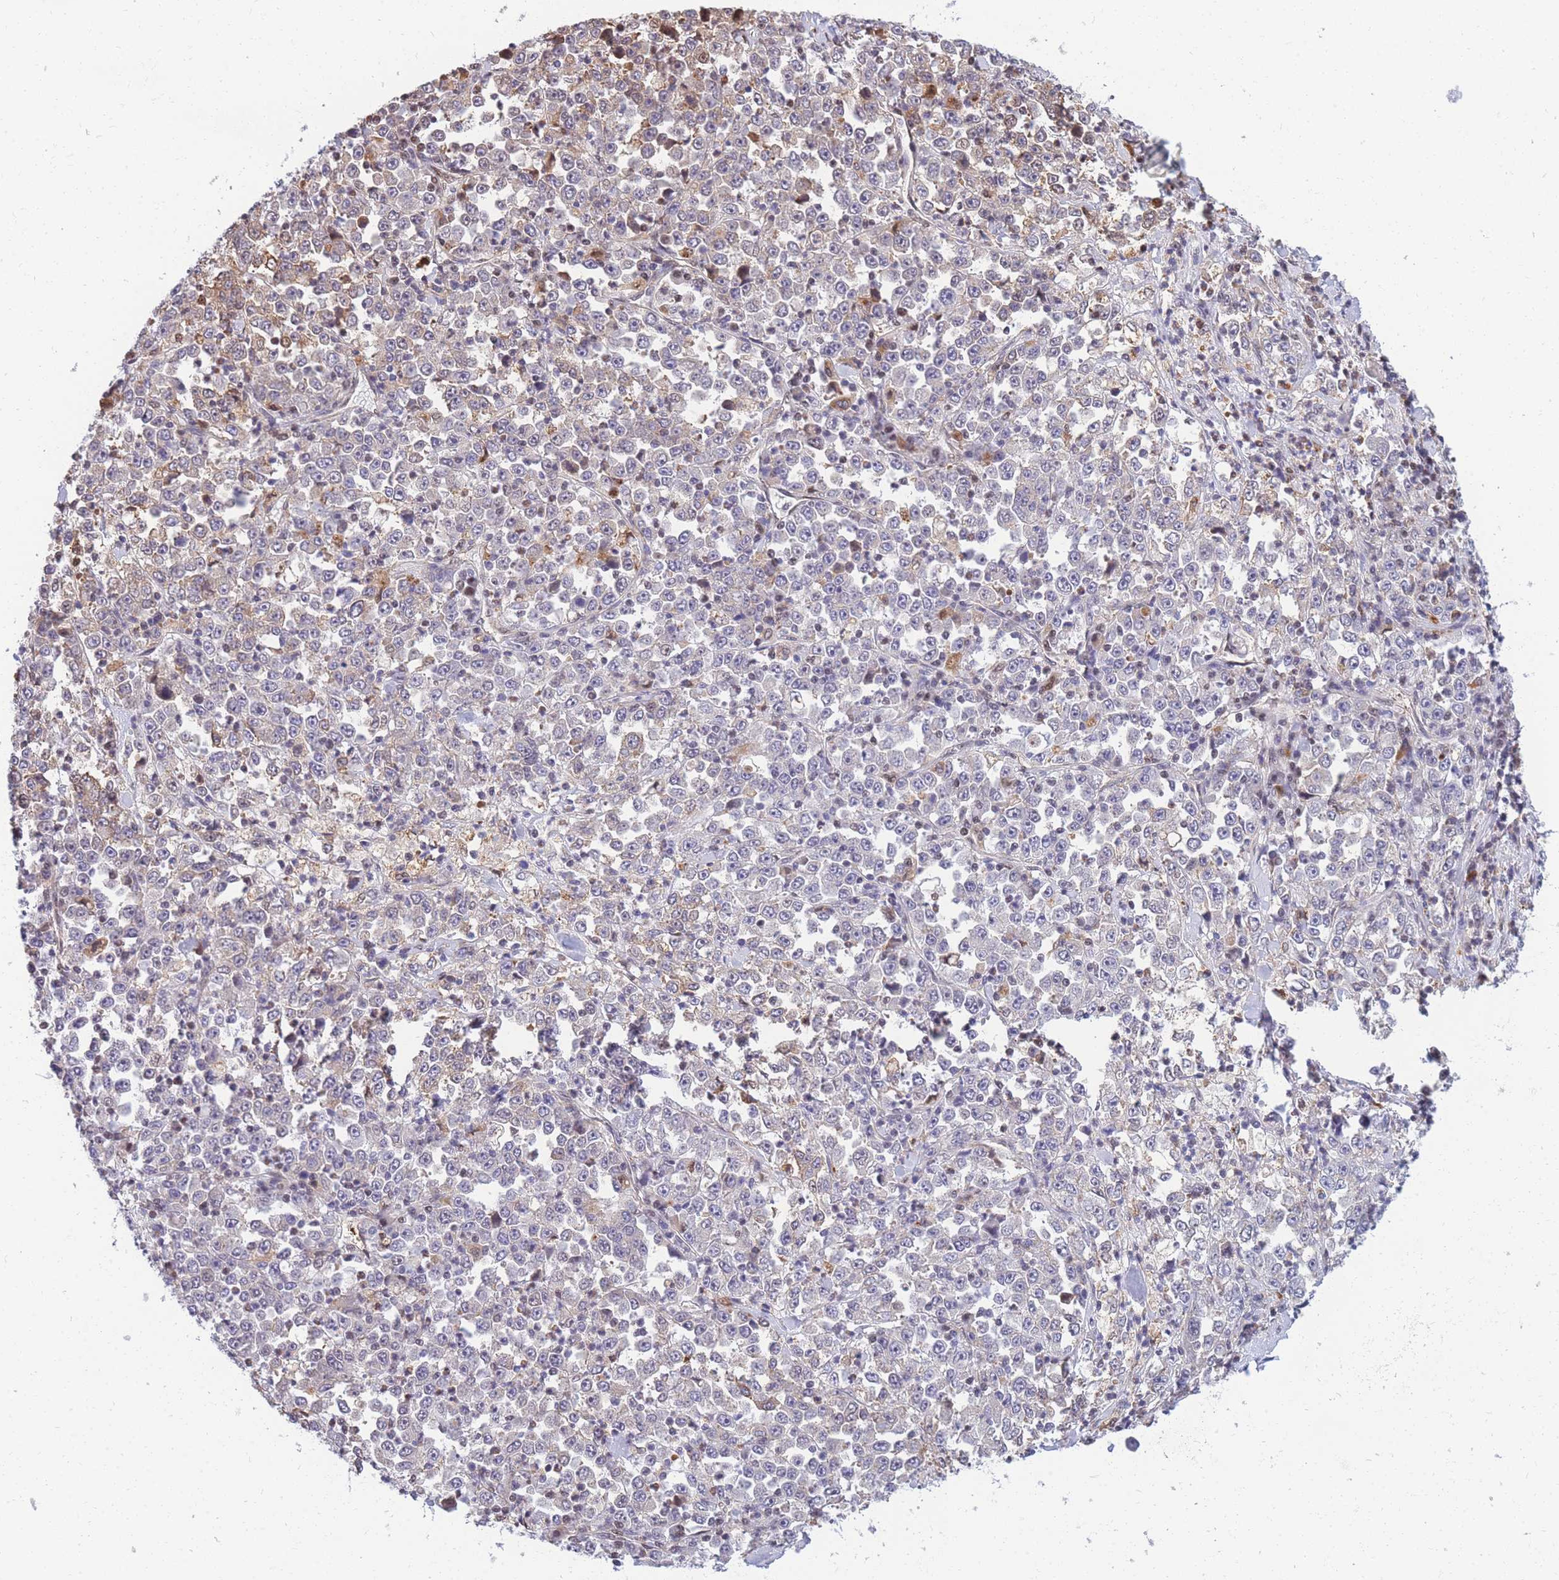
{"staining": {"intensity": "weak", "quantity": "<25%", "location": "cytoplasmic/membranous"}, "tissue": "stomach cancer", "cell_type": "Tumor cells", "image_type": "cancer", "snomed": [{"axis": "morphology", "description": "Normal tissue, NOS"}, {"axis": "morphology", "description": "Adenocarcinoma, NOS"}, {"axis": "topography", "description": "Stomach, upper"}, {"axis": "topography", "description": "Stomach"}], "caption": "This is an IHC histopathology image of adenocarcinoma (stomach). There is no expression in tumor cells.", "gene": "CRACD", "patient": {"sex": "male", "age": 59}}